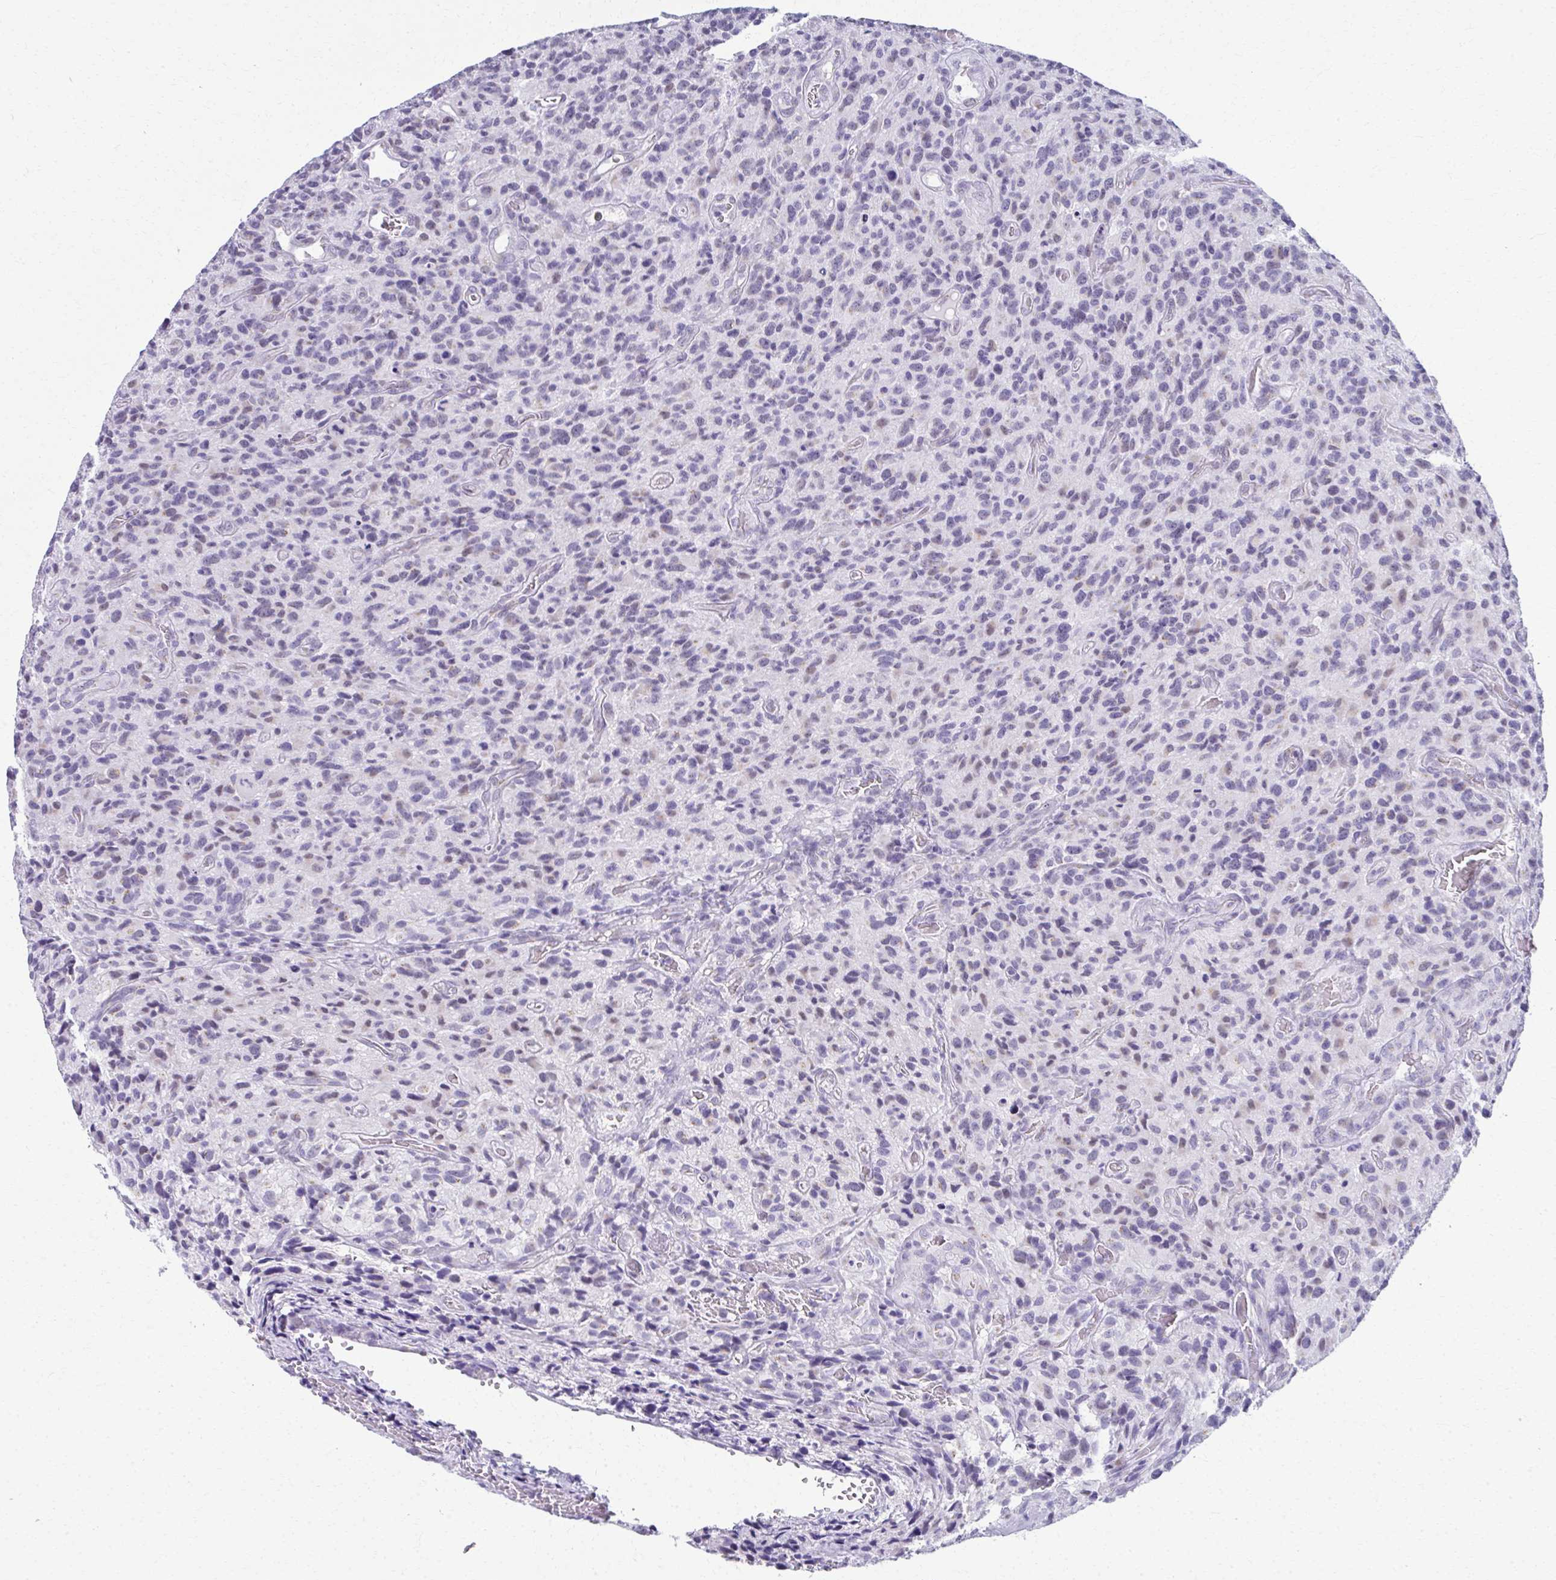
{"staining": {"intensity": "weak", "quantity": "<25%", "location": "nuclear"}, "tissue": "glioma", "cell_type": "Tumor cells", "image_type": "cancer", "snomed": [{"axis": "morphology", "description": "Glioma, malignant, High grade"}, {"axis": "topography", "description": "Brain"}], "caption": "Protein analysis of glioma exhibits no significant staining in tumor cells. (DAB immunohistochemistry visualized using brightfield microscopy, high magnification).", "gene": "SCLY", "patient": {"sex": "male", "age": 76}}